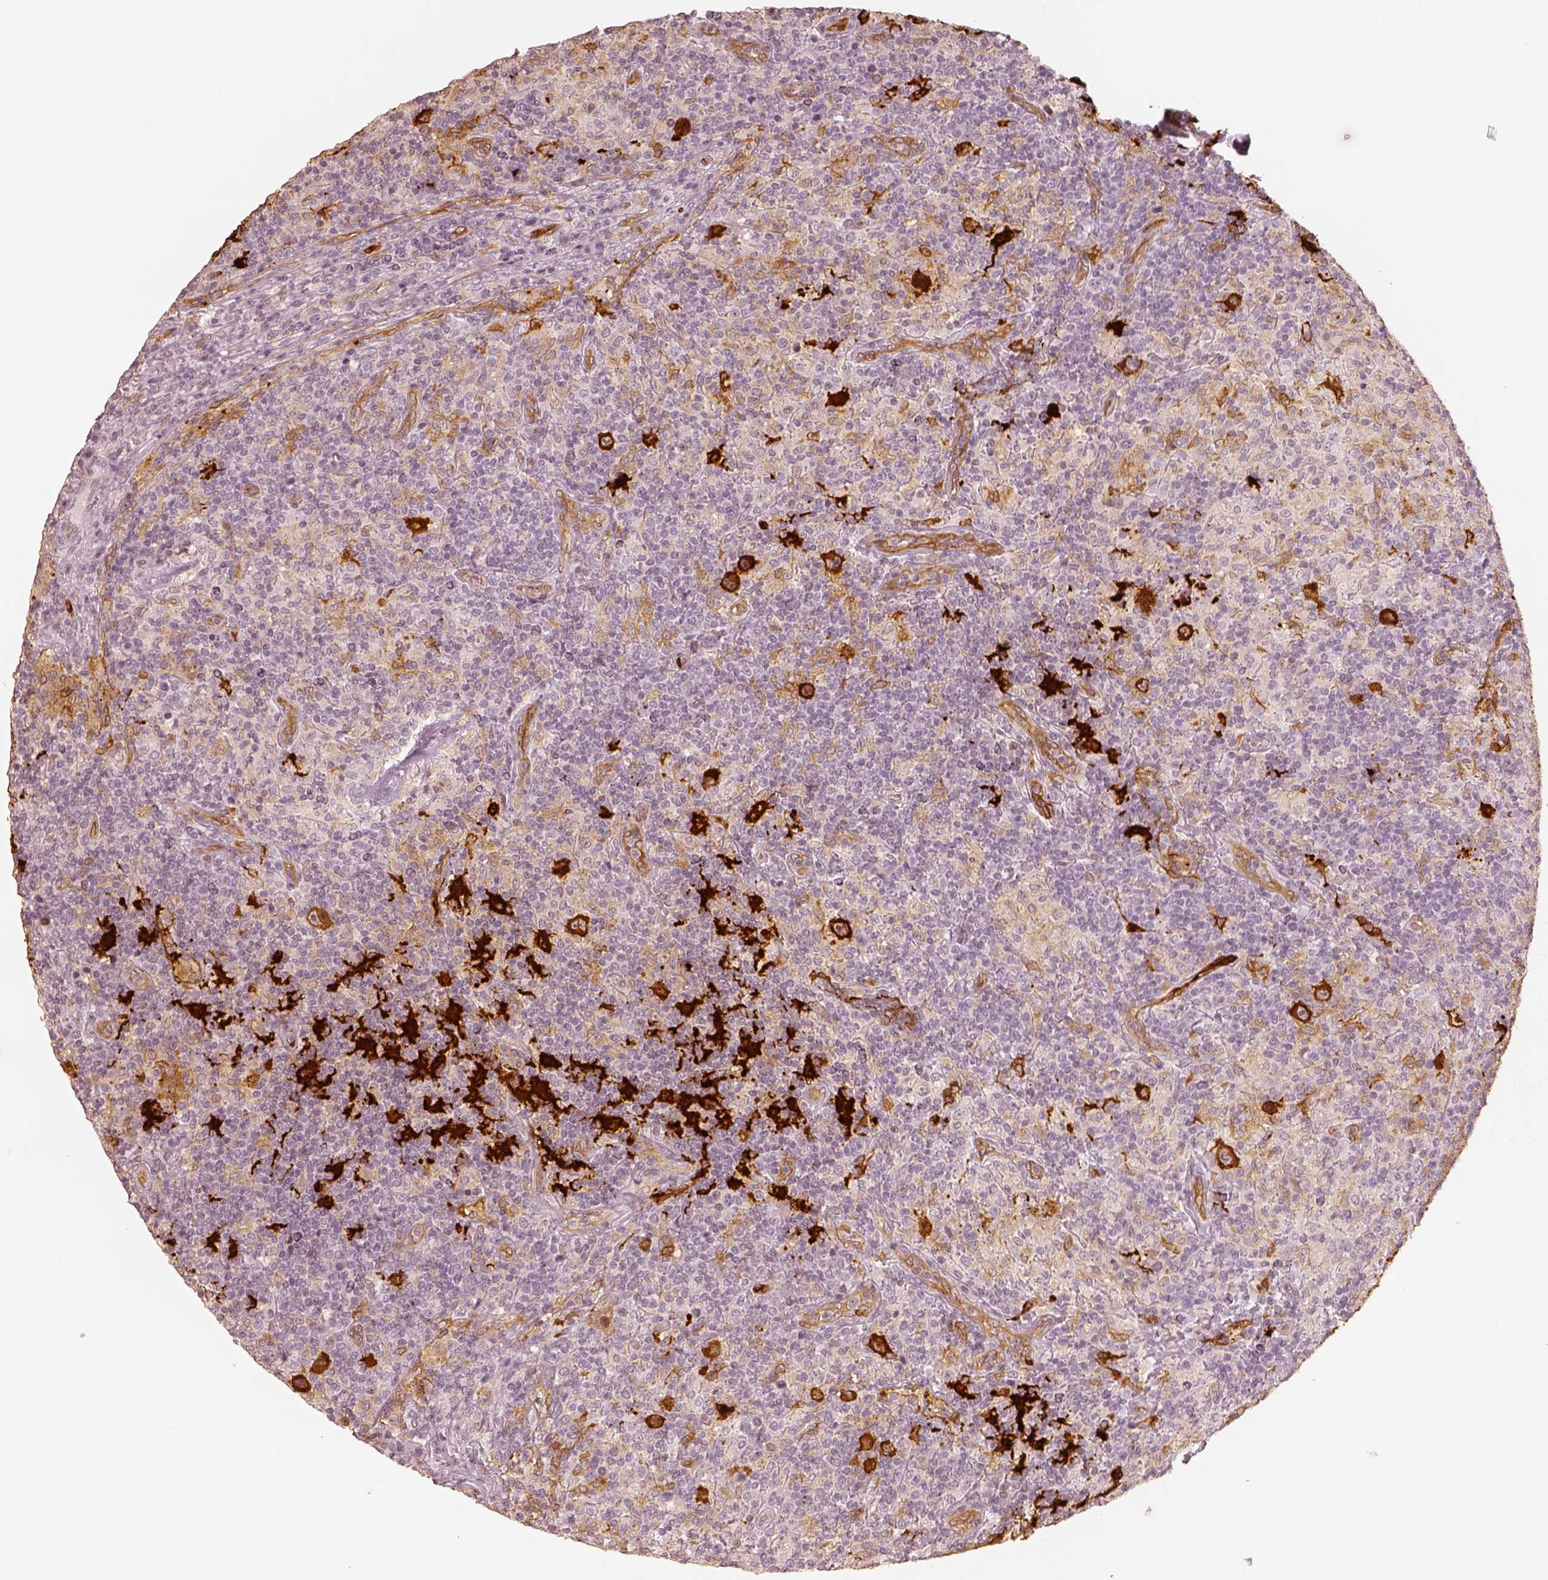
{"staining": {"intensity": "strong", "quantity": ">75%", "location": "cytoplasmic/membranous"}, "tissue": "lymphoma", "cell_type": "Tumor cells", "image_type": "cancer", "snomed": [{"axis": "morphology", "description": "Hodgkin's disease, NOS"}, {"axis": "topography", "description": "Lymph node"}], "caption": "Tumor cells reveal strong cytoplasmic/membranous positivity in approximately >75% of cells in Hodgkin's disease. (IHC, brightfield microscopy, high magnification).", "gene": "FSCN1", "patient": {"sex": "male", "age": 70}}